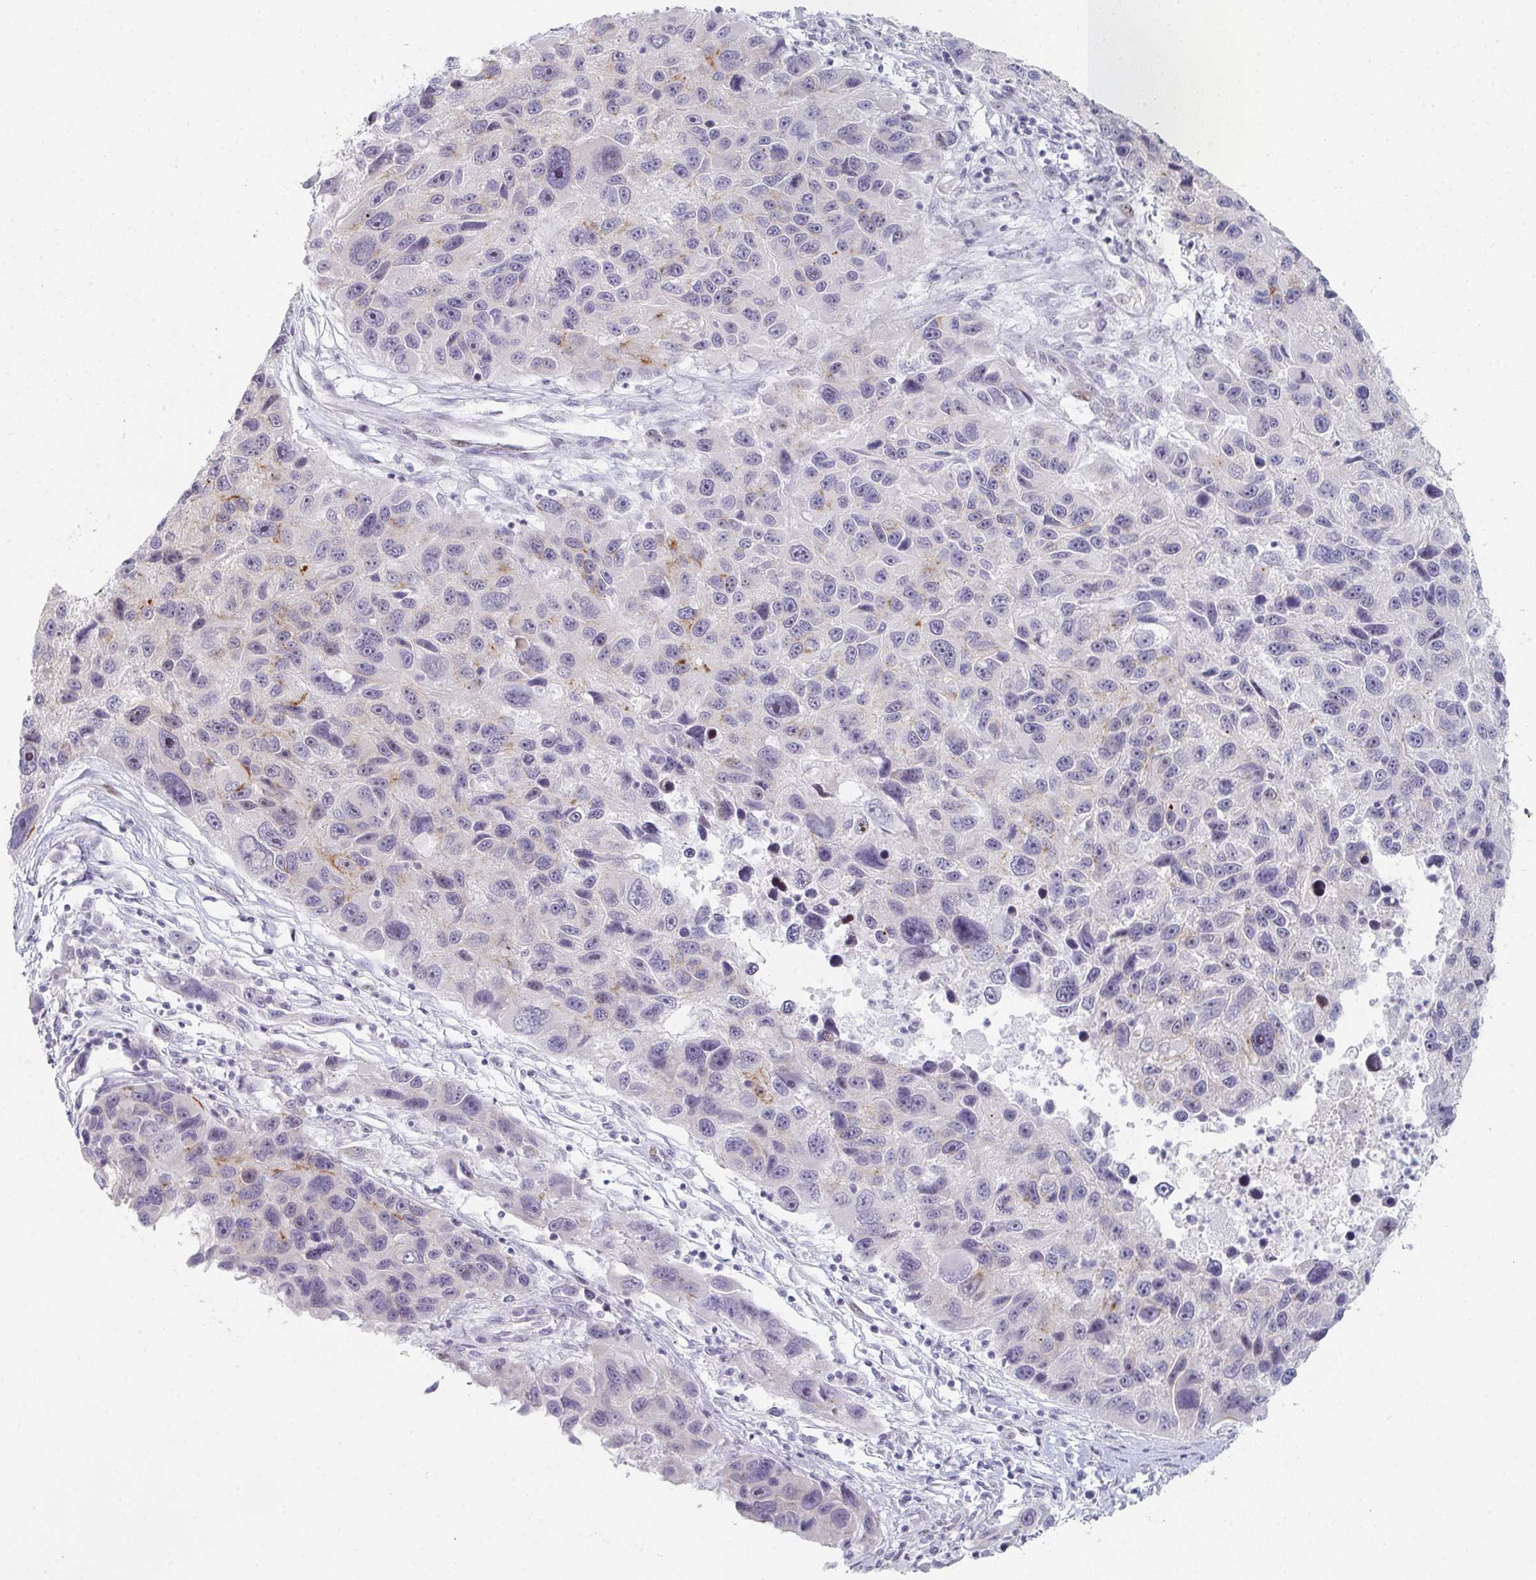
{"staining": {"intensity": "moderate", "quantity": "<25%", "location": "cytoplasmic/membranous"}, "tissue": "melanoma", "cell_type": "Tumor cells", "image_type": "cancer", "snomed": [{"axis": "morphology", "description": "Malignant melanoma, NOS"}, {"axis": "topography", "description": "Skin"}], "caption": "Immunohistochemical staining of human malignant melanoma demonstrates low levels of moderate cytoplasmic/membranous positivity in approximately <25% of tumor cells.", "gene": "POU2AF2", "patient": {"sex": "male", "age": 53}}